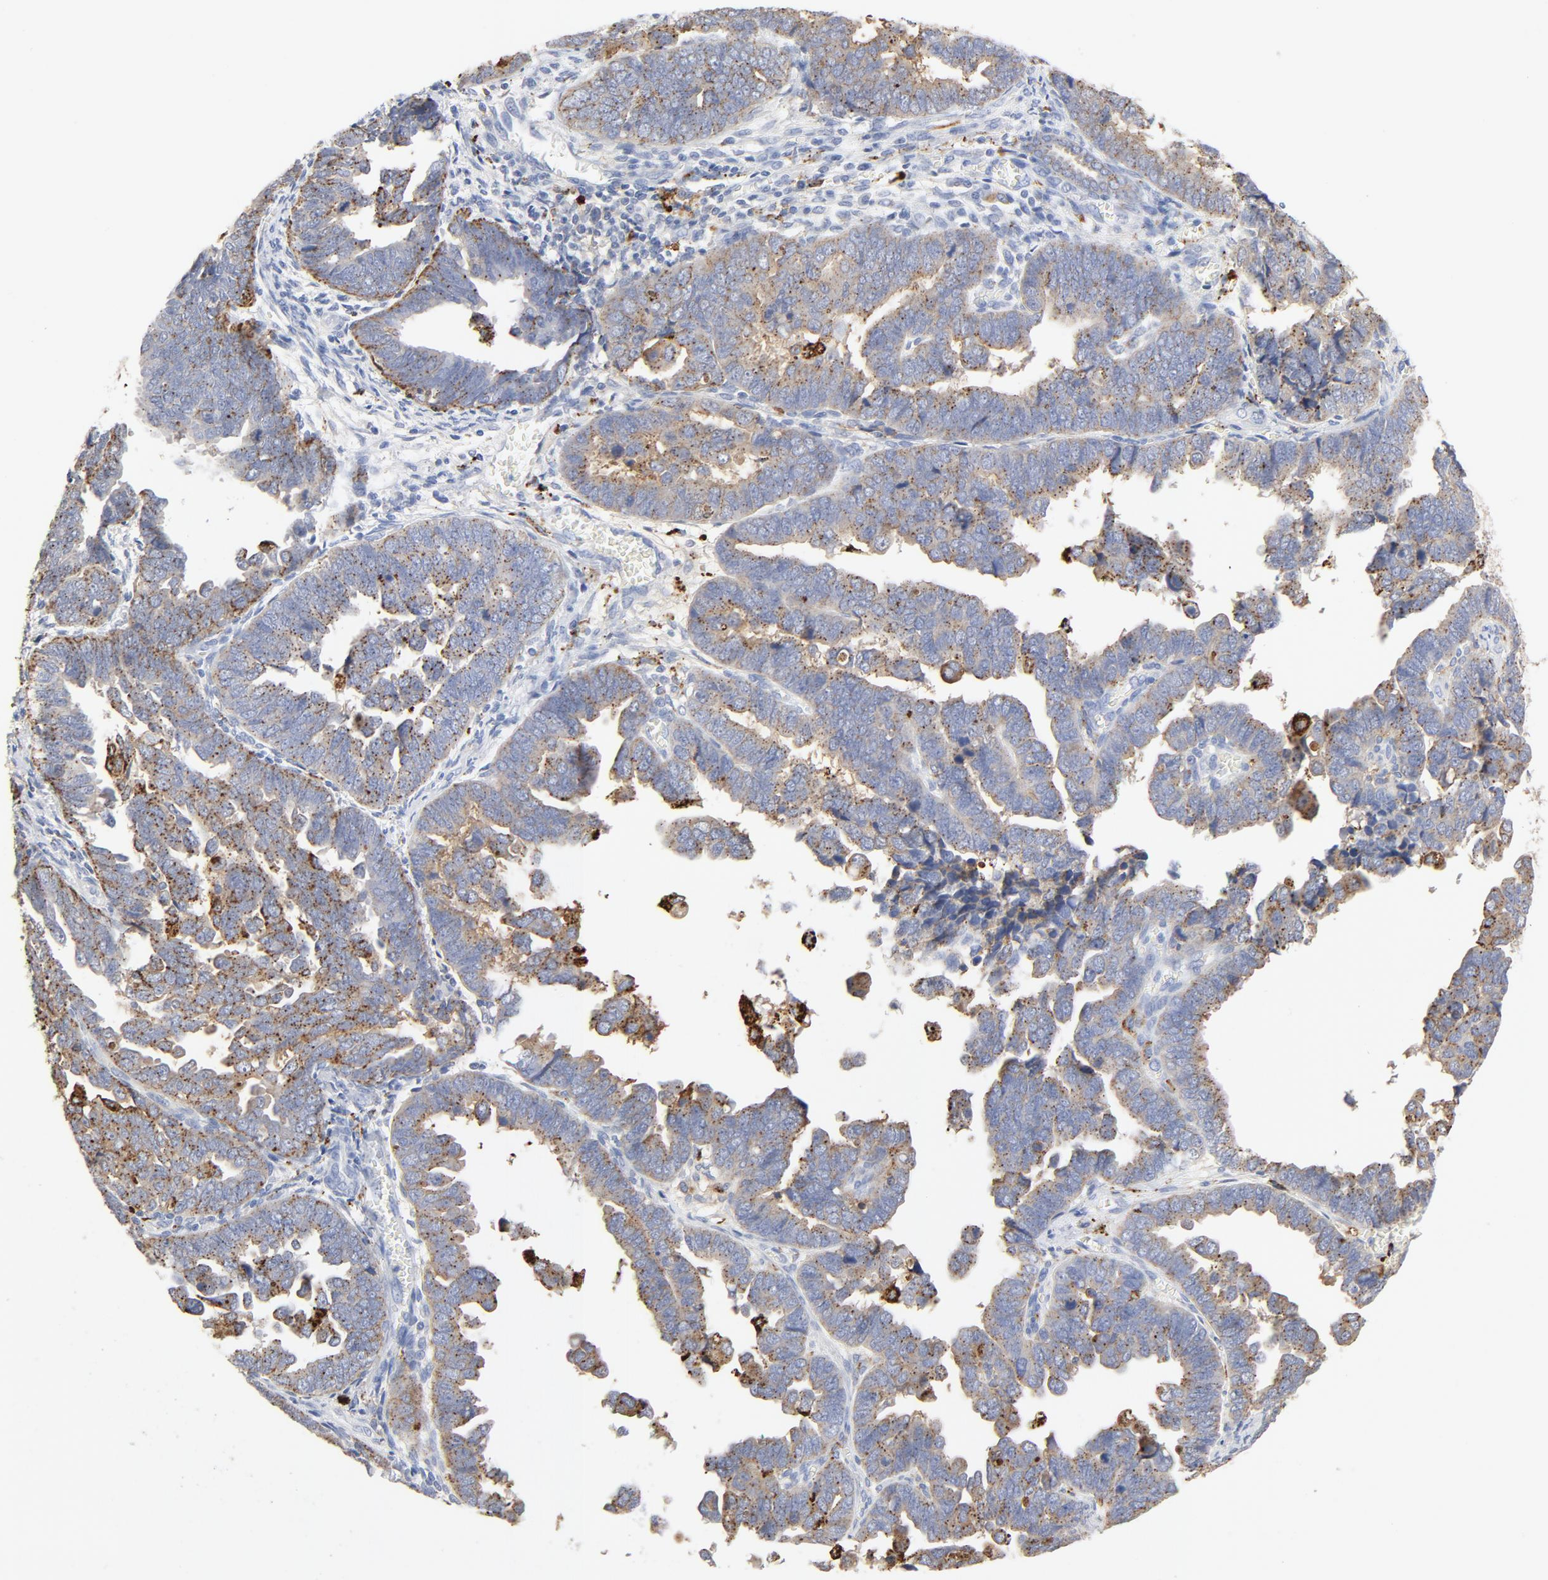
{"staining": {"intensity": "moderate", "quantity": "25%-75%", "location": "cytoplasmic/membranous"}, "tissue": "endometrial cancer", "cell_type": "Tumor cells", "image_type": "cancer", "snomed": [{"axis": "morphology", "description": "Adenocarcinoma, NOS"}, {"axis": "topography", "description": "Endometrium"}], "caption": "Immunohistochemistry (IHC) of endometrial cancer reveals medium levels of moderate cytoplasmic/membranous staining in about 25%-75% of tumor cells. (DAB (3,3'-diaminobenzidine) IHC, brown staining for protein, blue staining for nuclei).", "gene": "MAGEB17", "patient": {"sex": "female", "age": 75}}